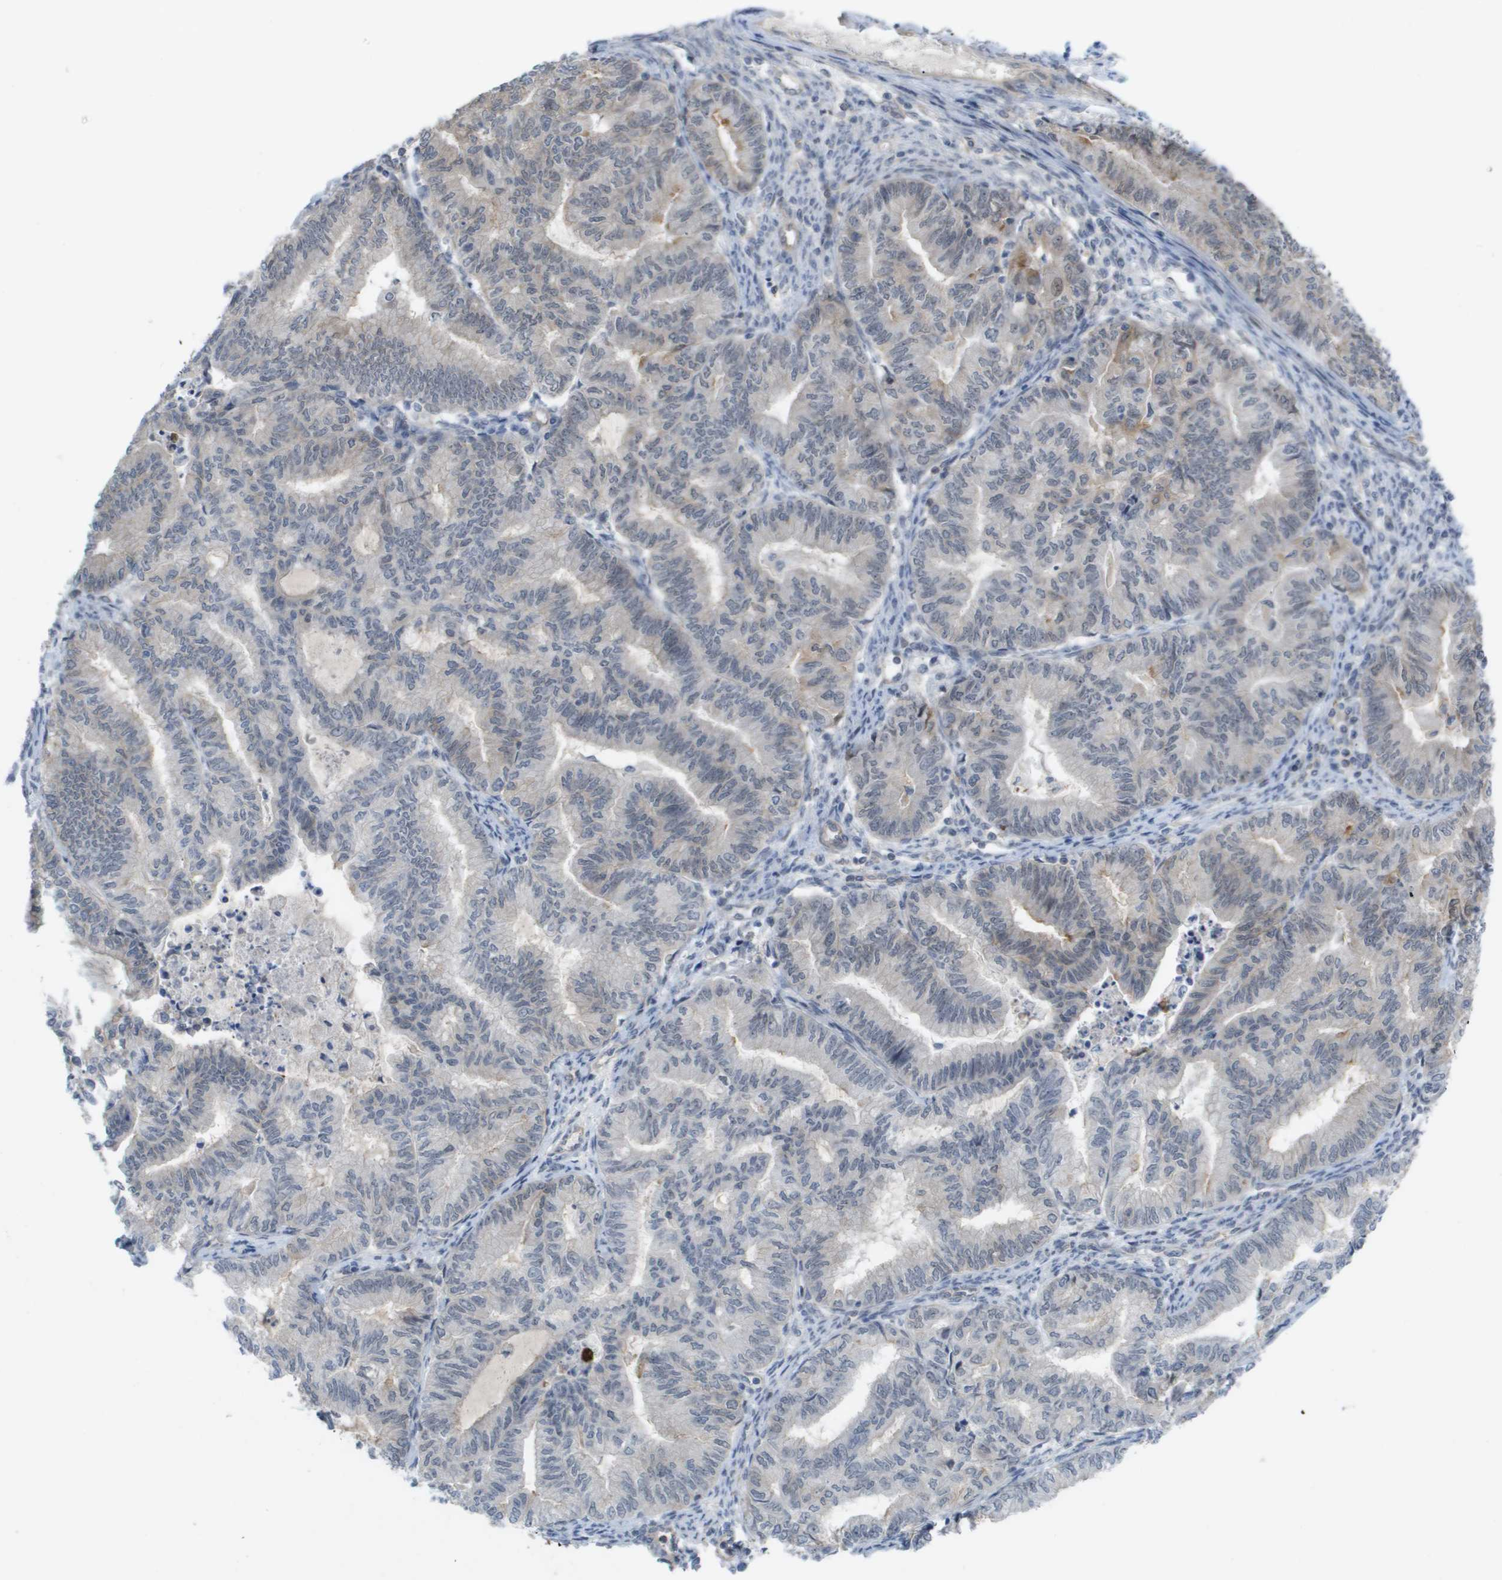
{"staining": {"intensity": "negative", "quantity": "none", "location": "none"}, "tissue": "endometrial cancer", "cell_type": "Tumor cells", "image_type": "cancer", "snomed": [{"axis": "morphology", "description": "Adenocarcinoma, NOS"}, {"axis": "topography", "description": "Endometrium"}], "caption": "Image shows no protein expression in tumor cells of endometrial cancer tissue.", "gene": "MTARC2", "patient": {"sex": "female", "age": 79}}